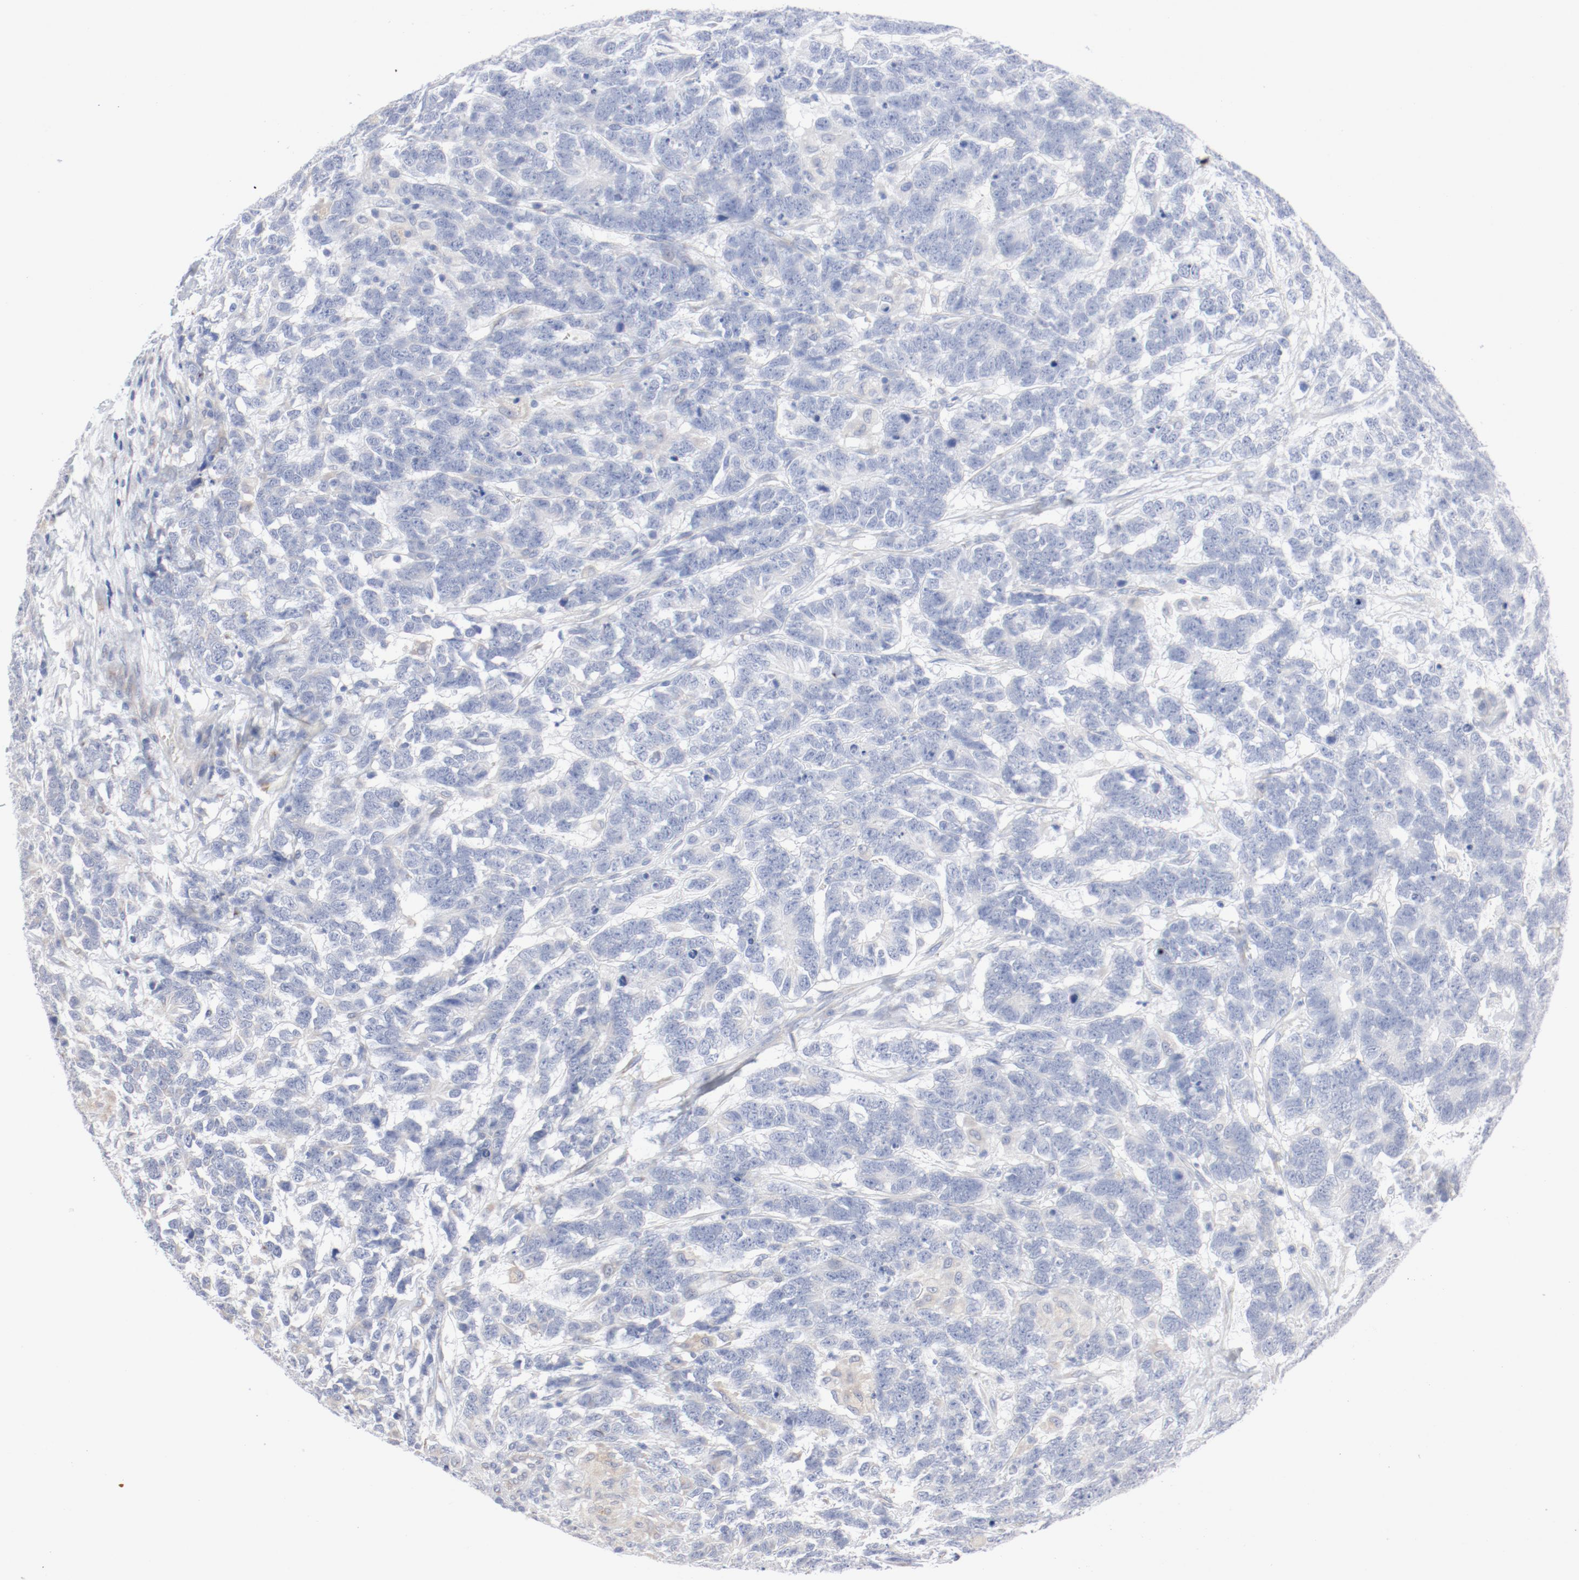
{"staining": {"intensity": "negative", "quantity": "none", "location": "none"}, "tissue": "testis cancer", "cell_type": "Tumor cells", "image_type": "cancer", "snomed": [{"axis": "morphology", "description": "Carcinoma, Embryonal, NOS"}, {"axis": "topography", "description": "Testis"}], "caption": "An immunohistochemistry (IHC) histopathology image of testis embryonal carcinoma is shown. There is no staining in tumor cells of testis embryonal carcinoma. (DAB immunohistochemistry (IHC), high magnification).", "gene": "AK7", "patient": {"sex": "male", "age": 26}}